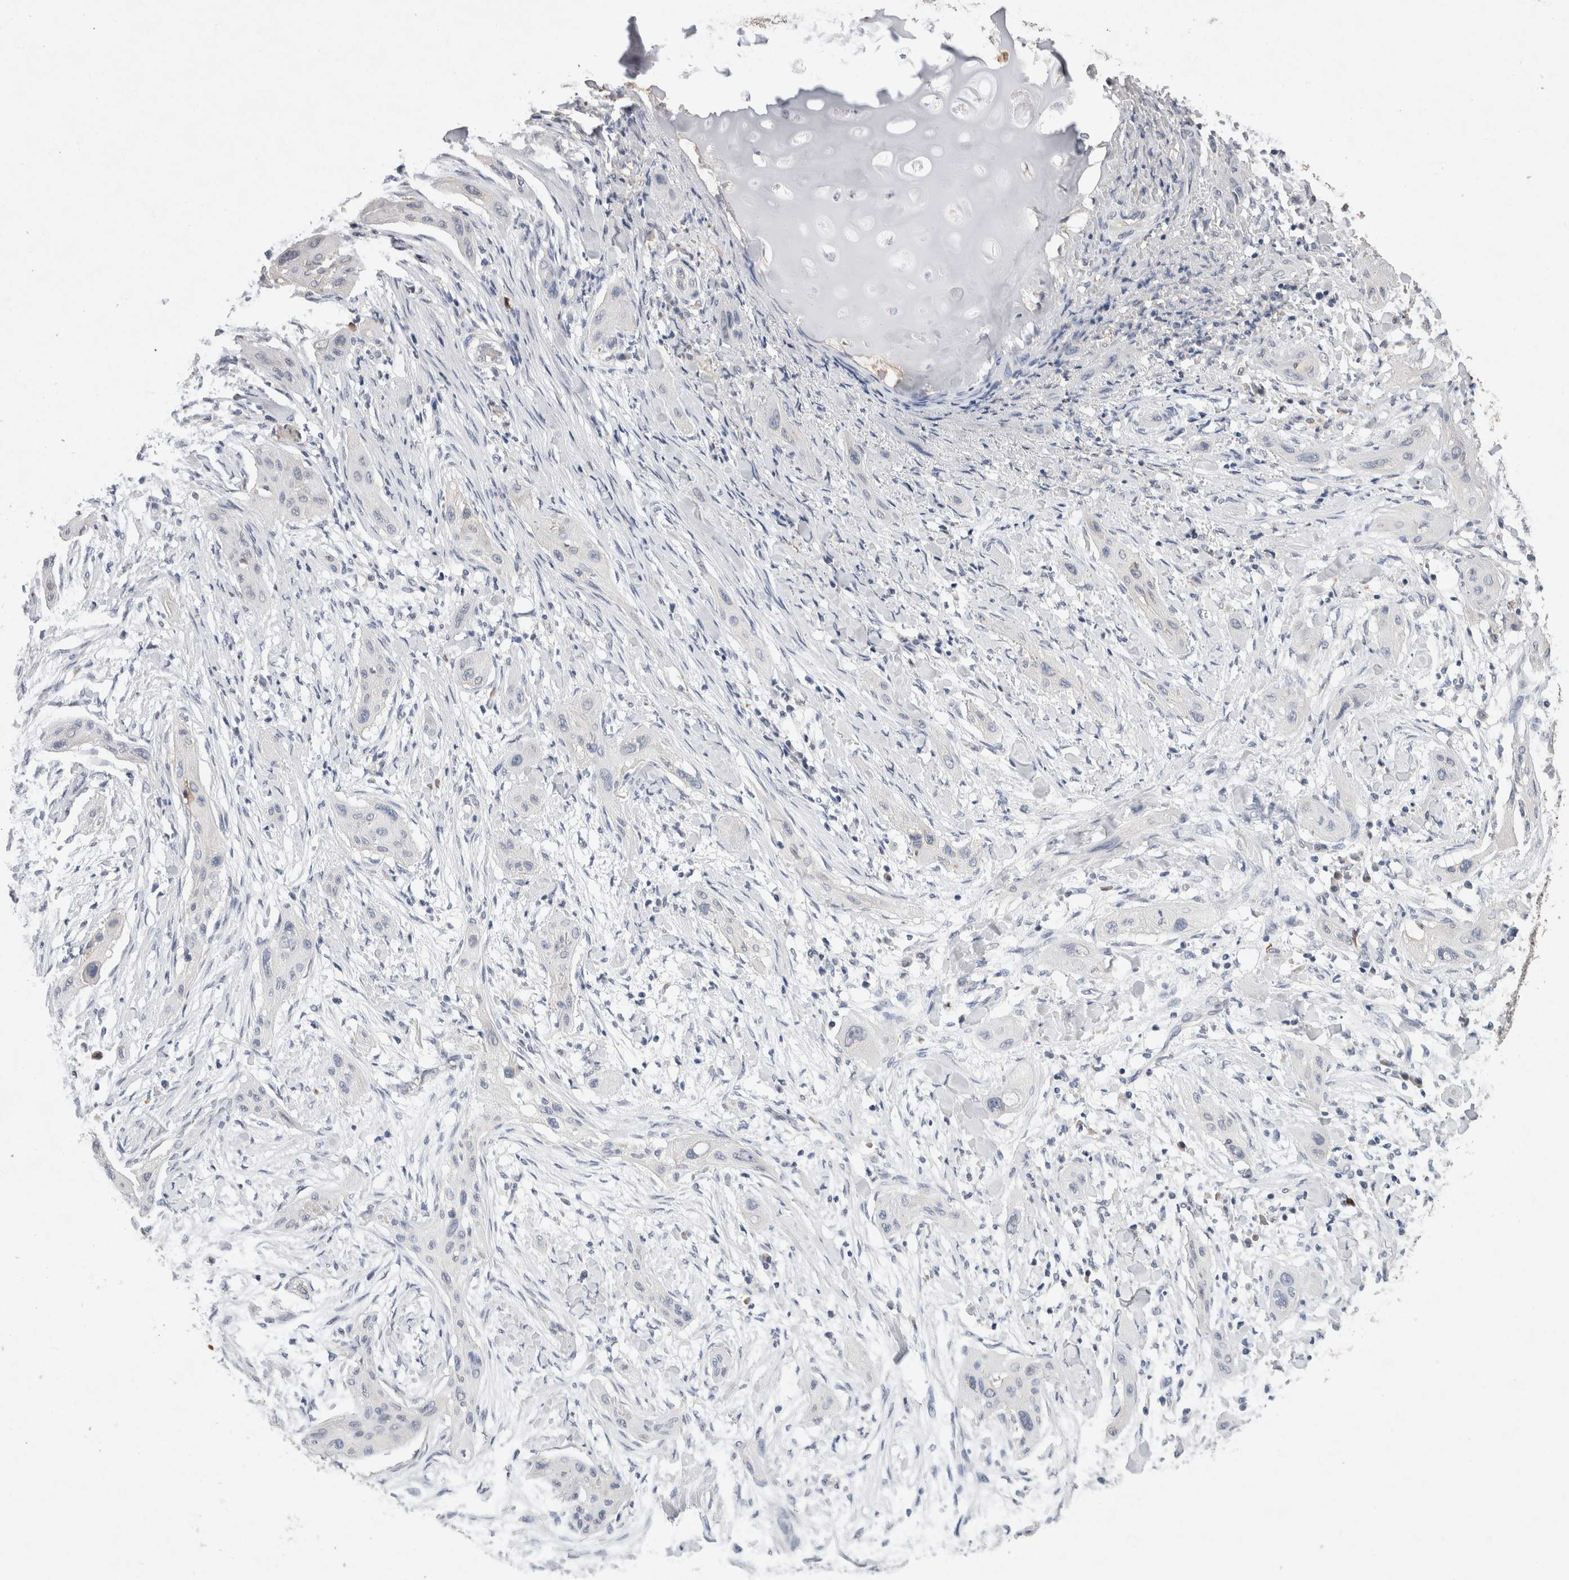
{"staining": {"intensity": "negative", "quantity": "none", "location": "none"}, "tissue": "lung cancer", "cell_type": "Tumor cells", "image_type": "cancer", "snomed": [{"axis": "morphology", "description": "Squamous cell carcinoma, NOS"}, {"axis": "topography", "description": "Lung"}], "caption": "Micrograph shows no protein staining in tumor cells of squamous cell carcinoma (lung) tissue. (Immunohistochemistry, brightfield microscopy, high magnification).", "gene": "FABP7", "patient": {"sex": "female", "age": 47}}